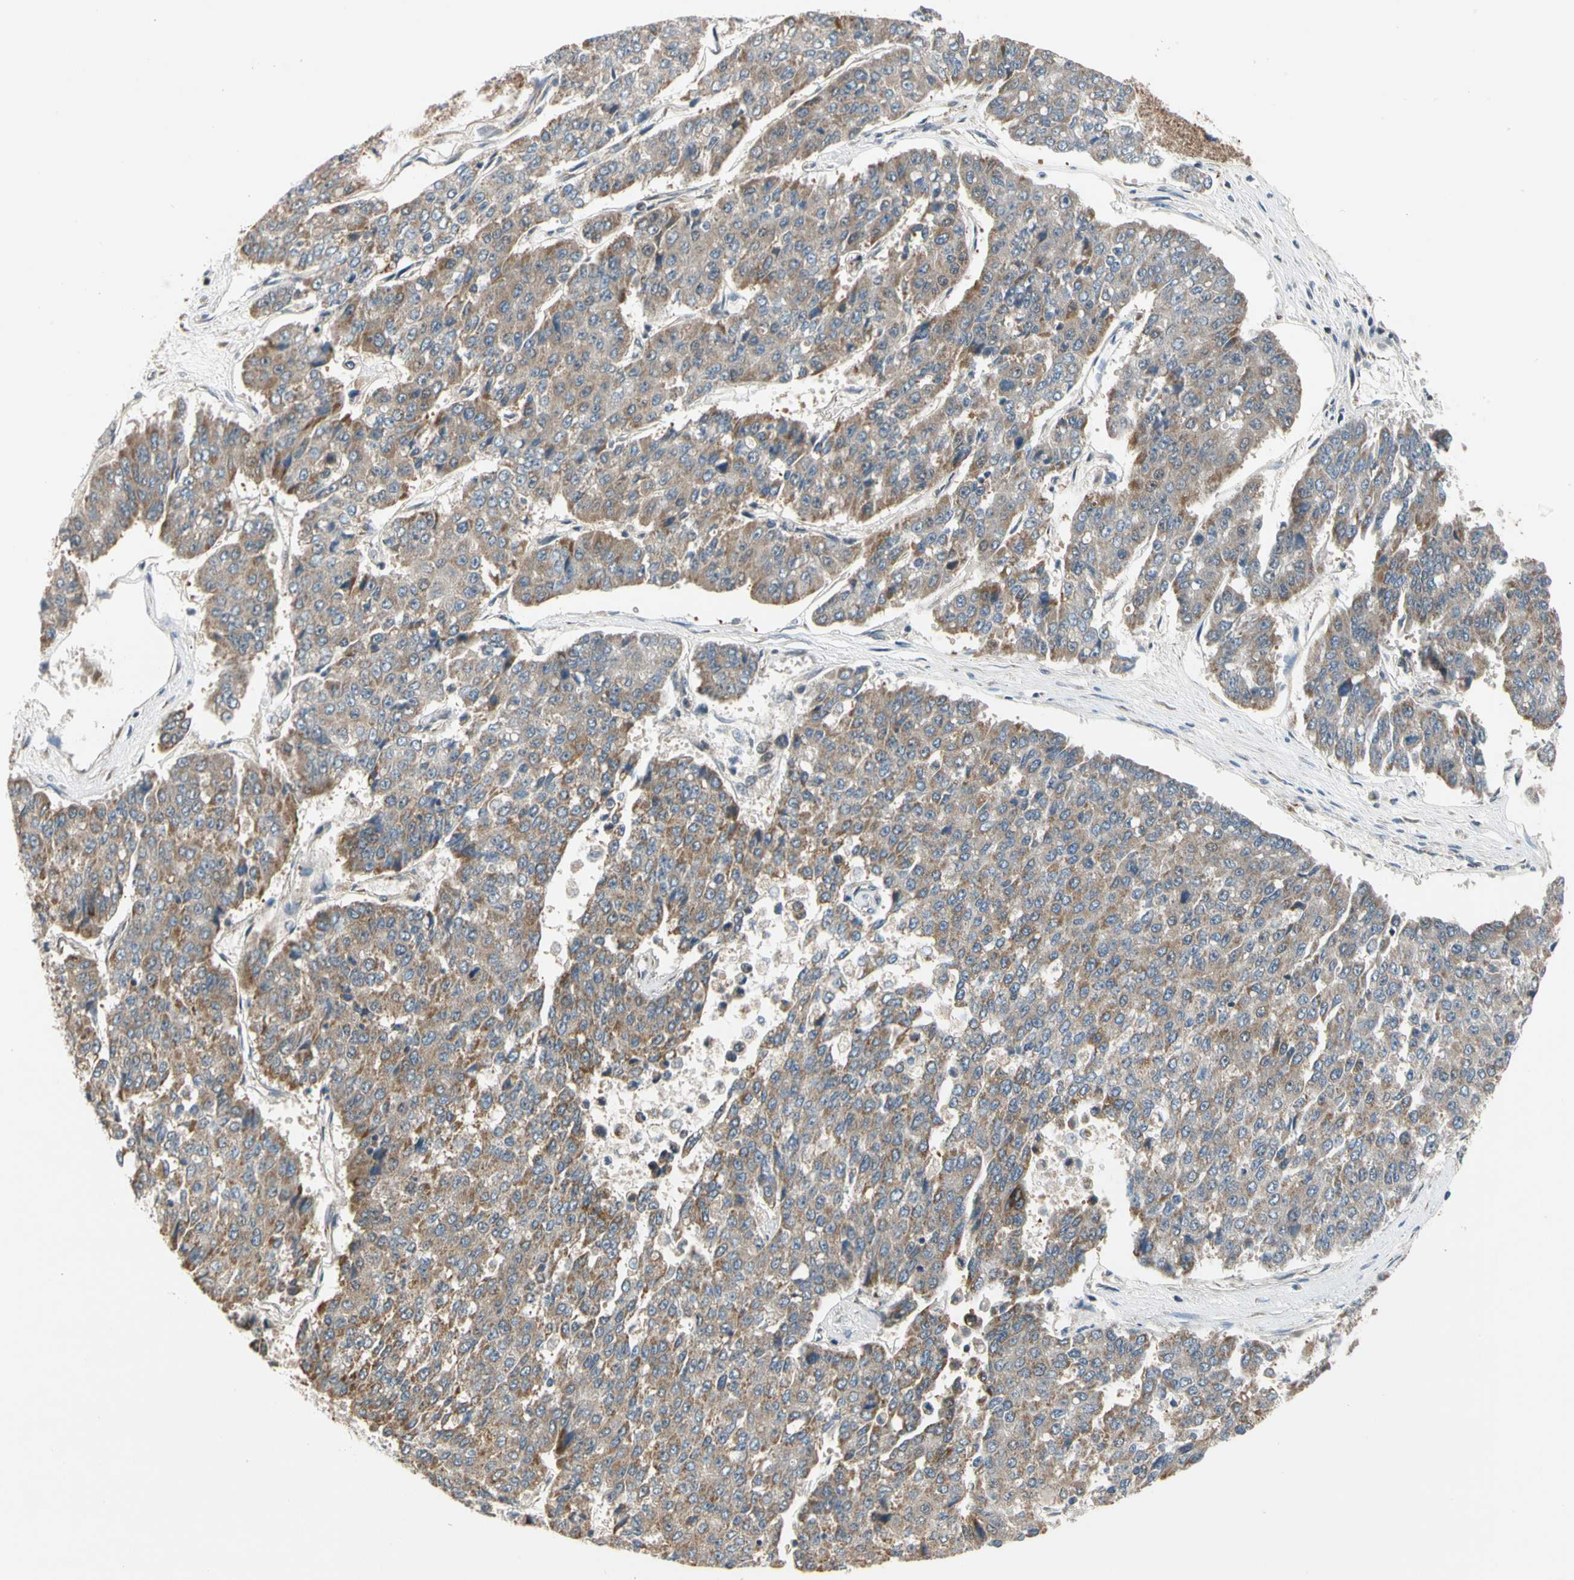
{"staining": {"intensity": "moderate", "quantity": ">75%", "location": "cytoplasmic/membranous"}, "tissue": "pancreatic cancer", "cell_type": "Tumor cells", "image_type": "cancer", "snomed": [{"axis": "morphology", "description": "Adenocarcinoma, NOS"}, {"axis": "topography", "description": "Pancreas"}], "caption": "Approximately >75% of tumor cells in pancreatic adenocarcinoma reveal moderate cytoplasmic/membranous protein positivity as visualized by brown immunohistochemical staining.", "gene": "KHDC4", "patient": {"sex": "male", "age": 50}}